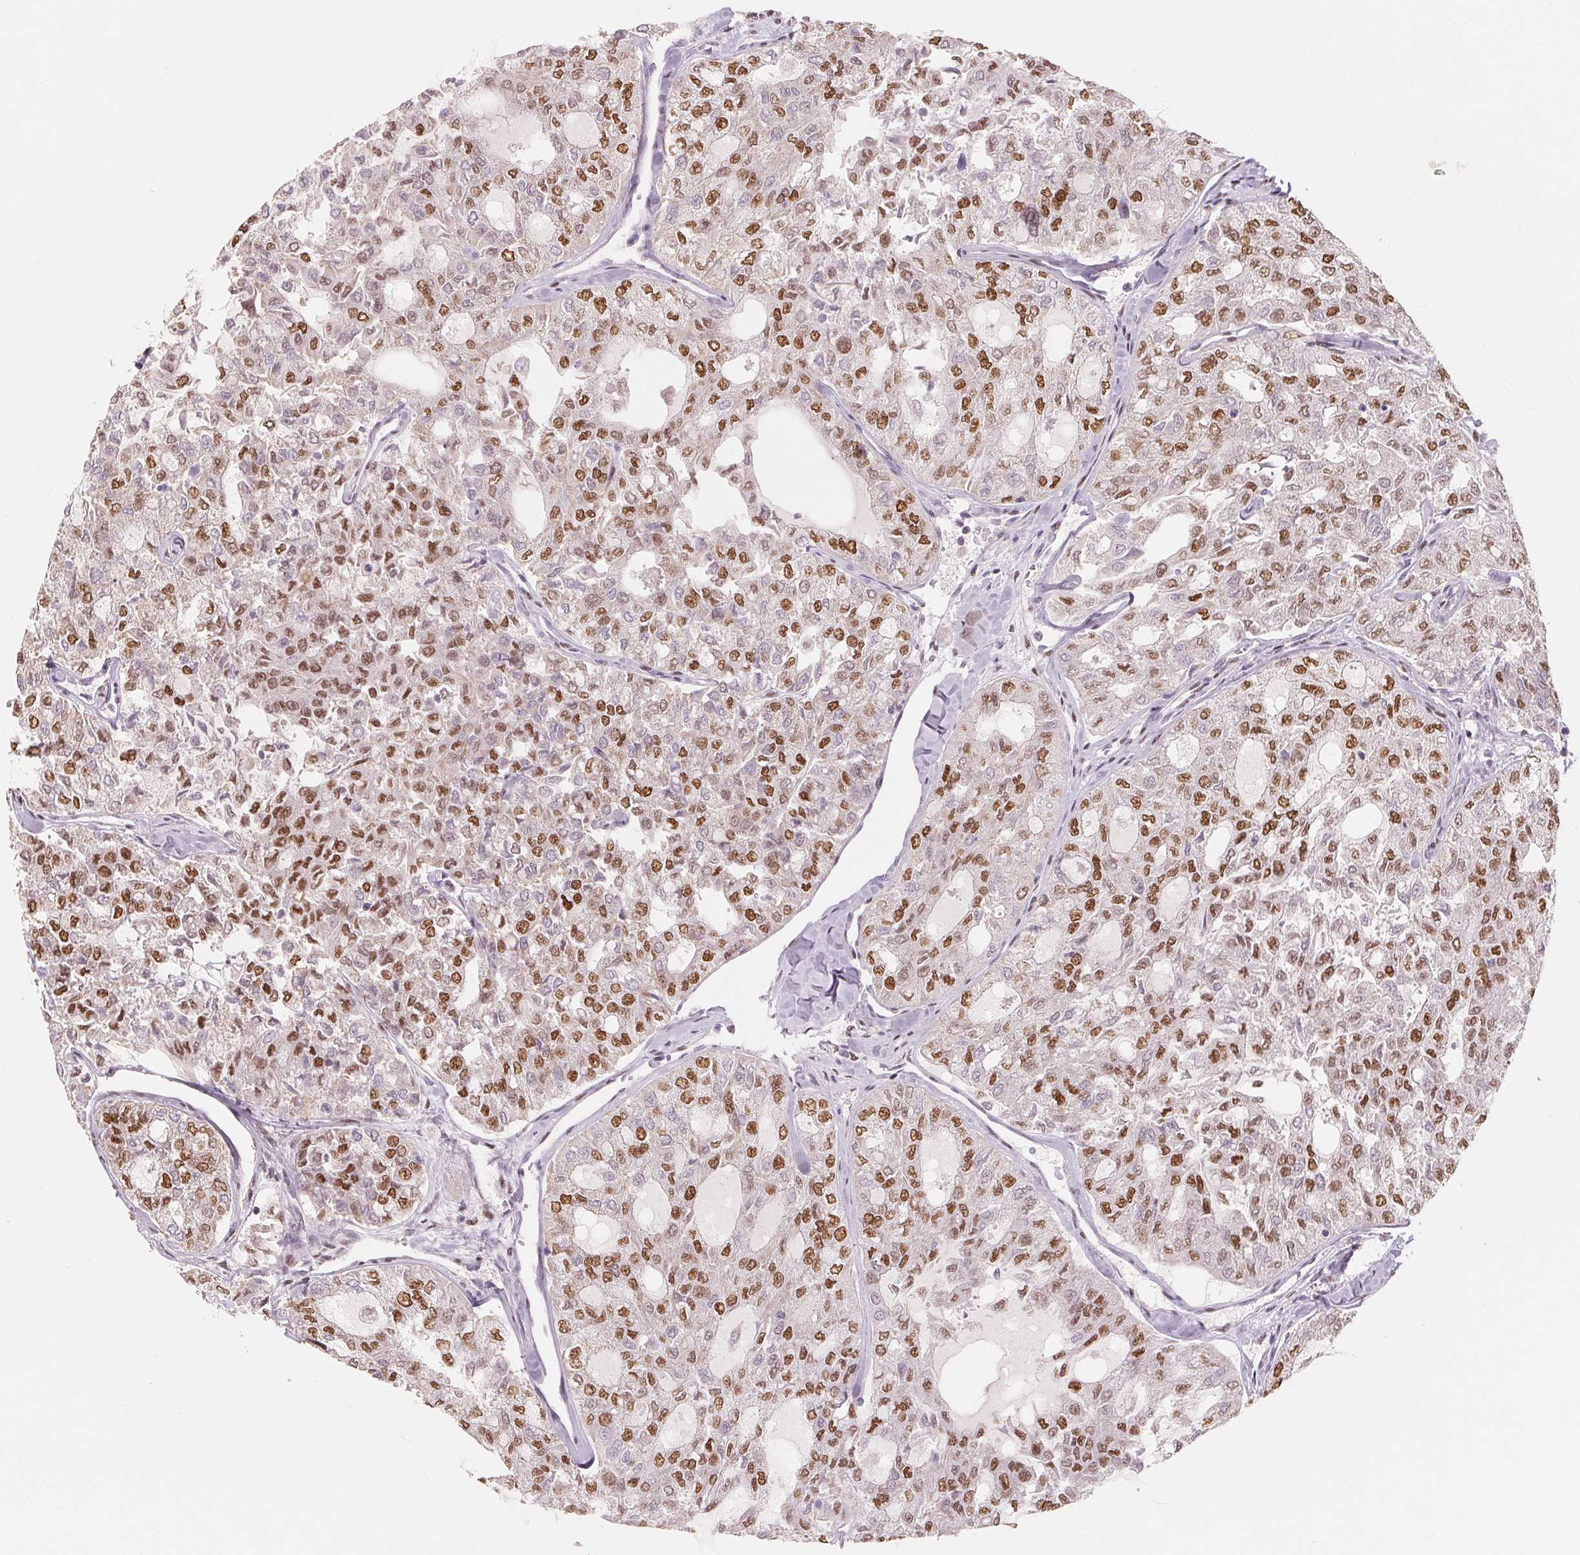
{"staining": {"intensity": "strong", "quantity": "25%-75%", "location": "nuclear"}, "tissue": "thyroid cancer", "cell_type": "Tumor cells", "image_type": "cancer", "snomed": [{"axis": "morphology", "description": "Follicular adenoma carcinoma, NOS"}, {"axis": "topography", "description": "Thyroid gland"}], "caption": "Thyroid cancer was stained to show a protein in brown. There is high levels of strong nuclear expression in about 25%-75% of tumor cells. (DAB (3,3'-diaminobenzidine) = brown stain, brightfield microscopy at high magnification).", "gene": "SMARCD3", "patient": {"sex": "male", "age": 75}}